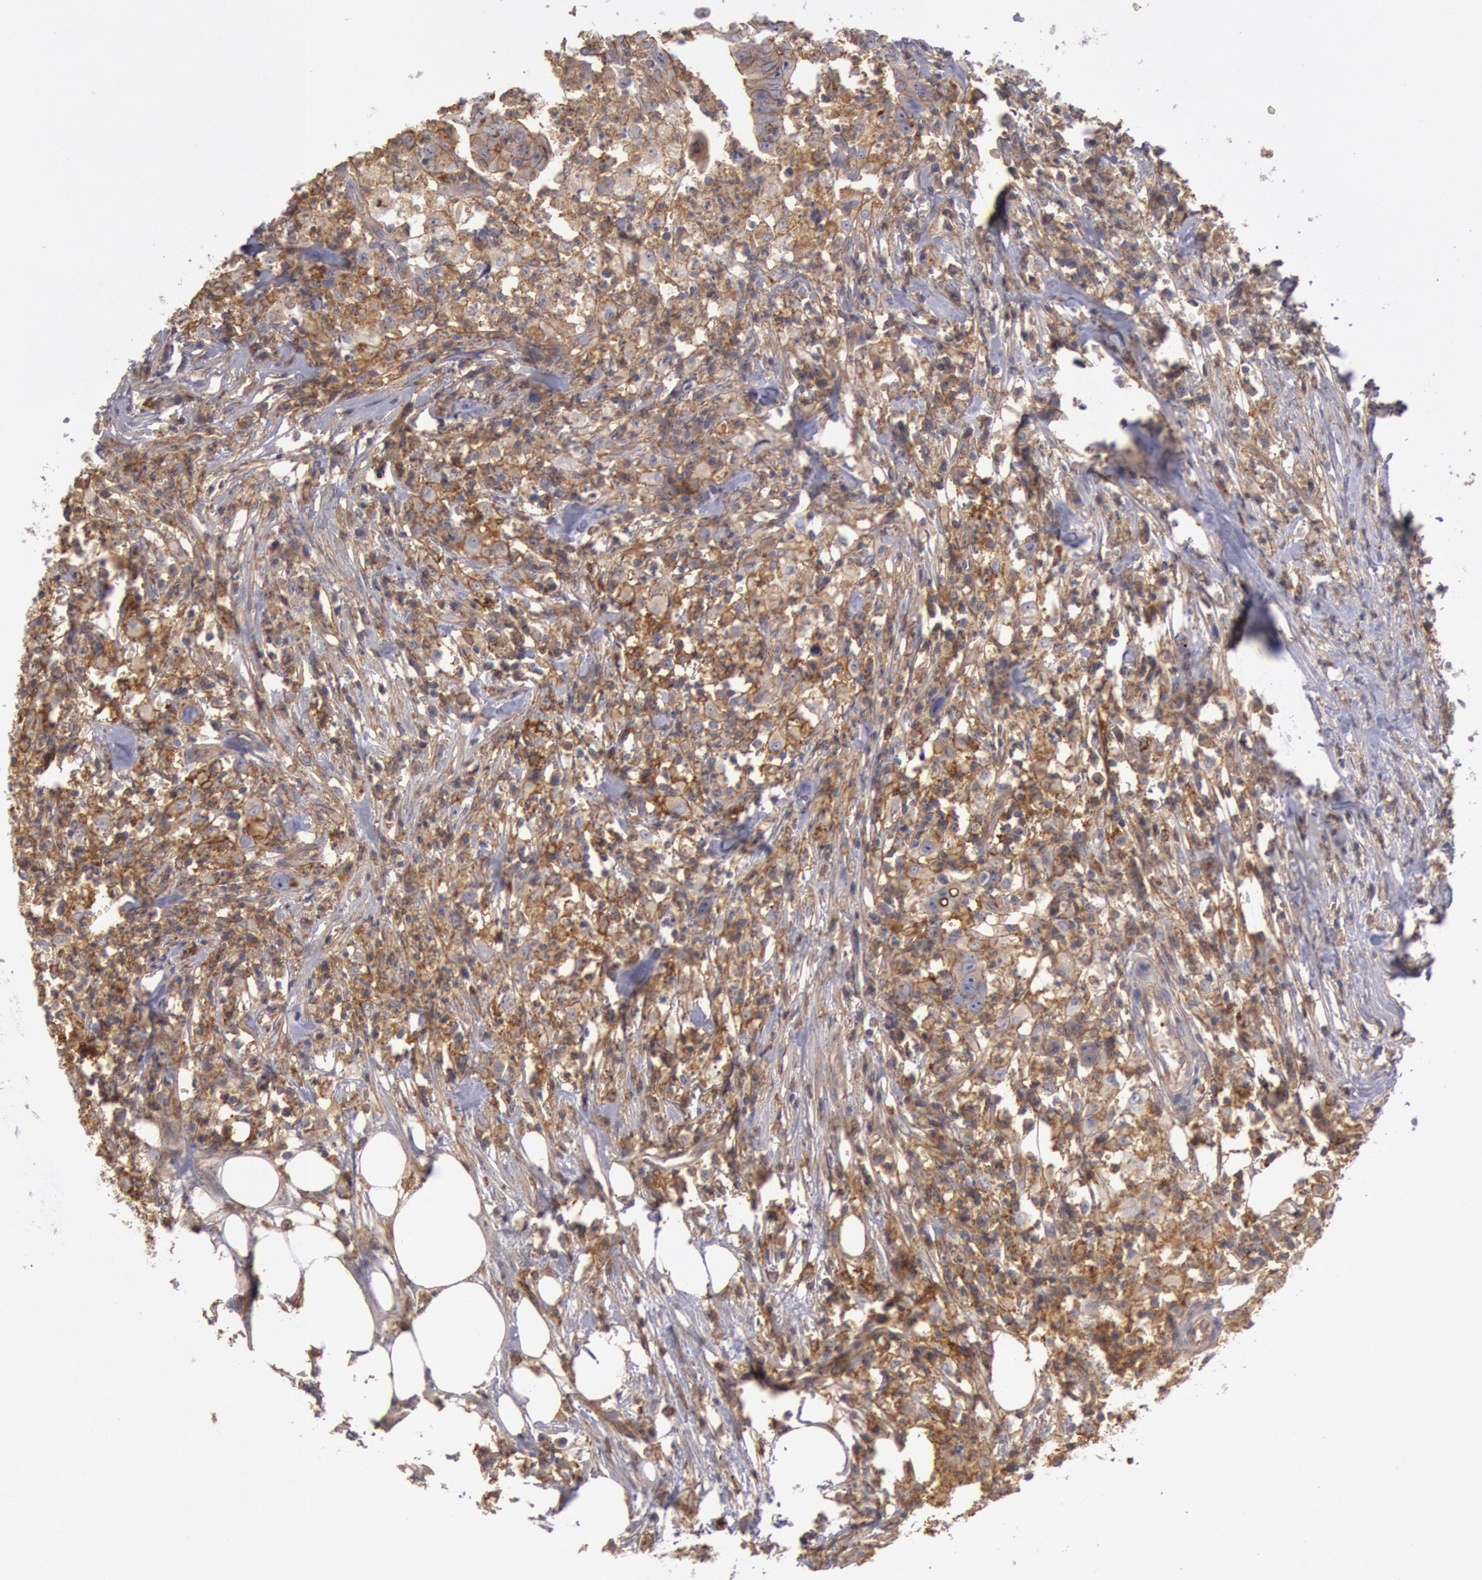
{"staining": {"intensity": "moderate", "quantity": ">75%", "location": "cytoplasmic/membranous"}, "tissue": "colorectal cancer", "cell_type": "Tumor cells", "image_type": "cancer", "snomed": [{"axis": "morphology", "description": "Adenocarcinoma, NOS"}, {"axis": "topography", "description": "Colon"}], "caption": "Tumor cells show medium levels of moderate cytoplasmic/membranous expression in about >75% of cells in colorectal cancer.", "gene": "SNAP23", "patient": {"sex": "male", "age": 55}}